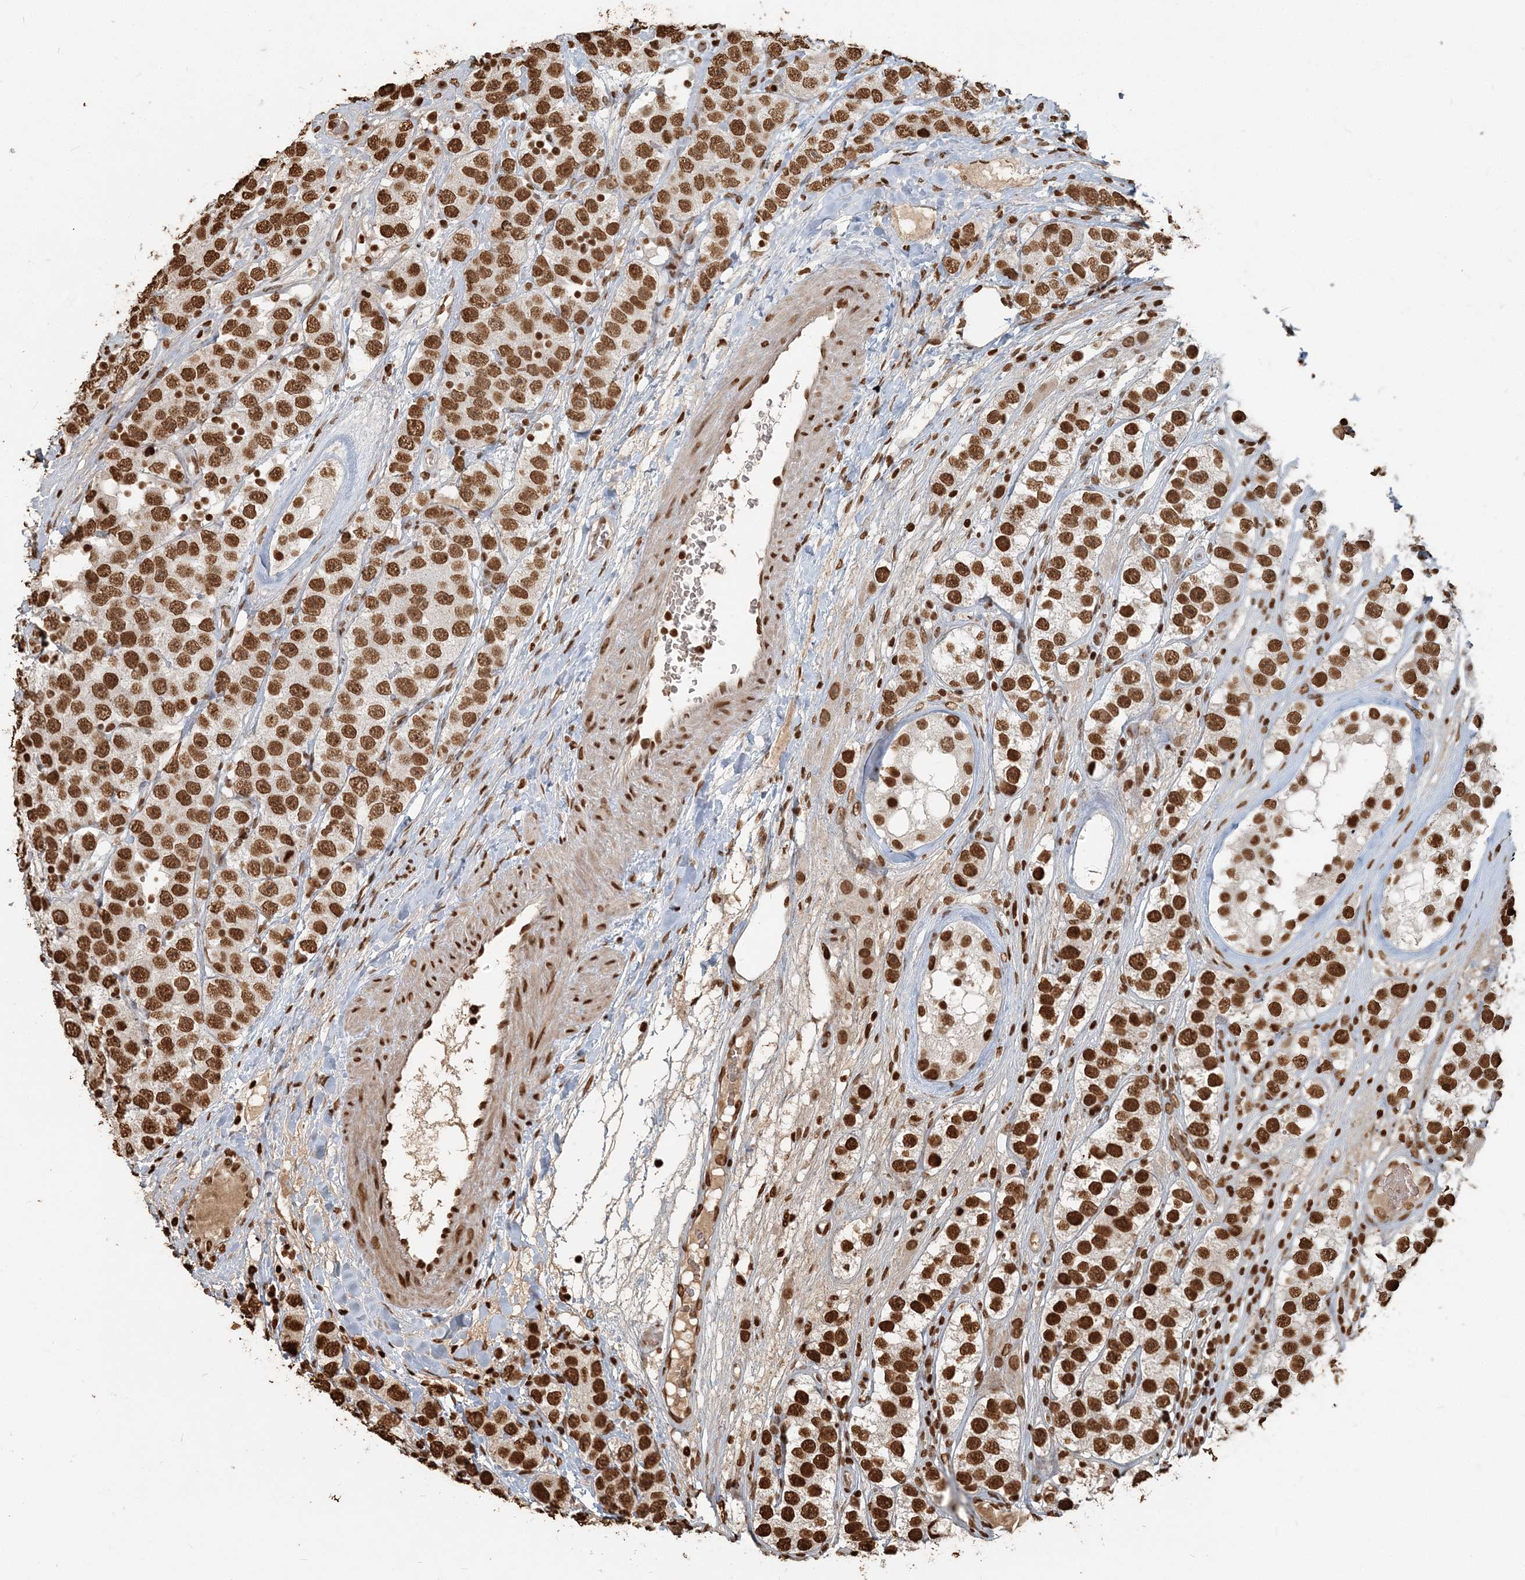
{"staining": {"intensity": "strong", "quantity": ">75%", "location": "nuclear"}, "tissue": "testis cancer", "cell_type": "Tumor cells", "image_type": "cancer", "snomed": [{"axis": "morphology", "description": "Seminoma, NOS"}, {"axis": "topography", "description": "Testis"}], "caption": "Immunohistochemical staining of seminoma (testis) reveals high levels of strong nuclear staining in approximately >75% of tumor cells.", "gene": "H3-3B", "patient": {"sex": "male", "age": 28}}